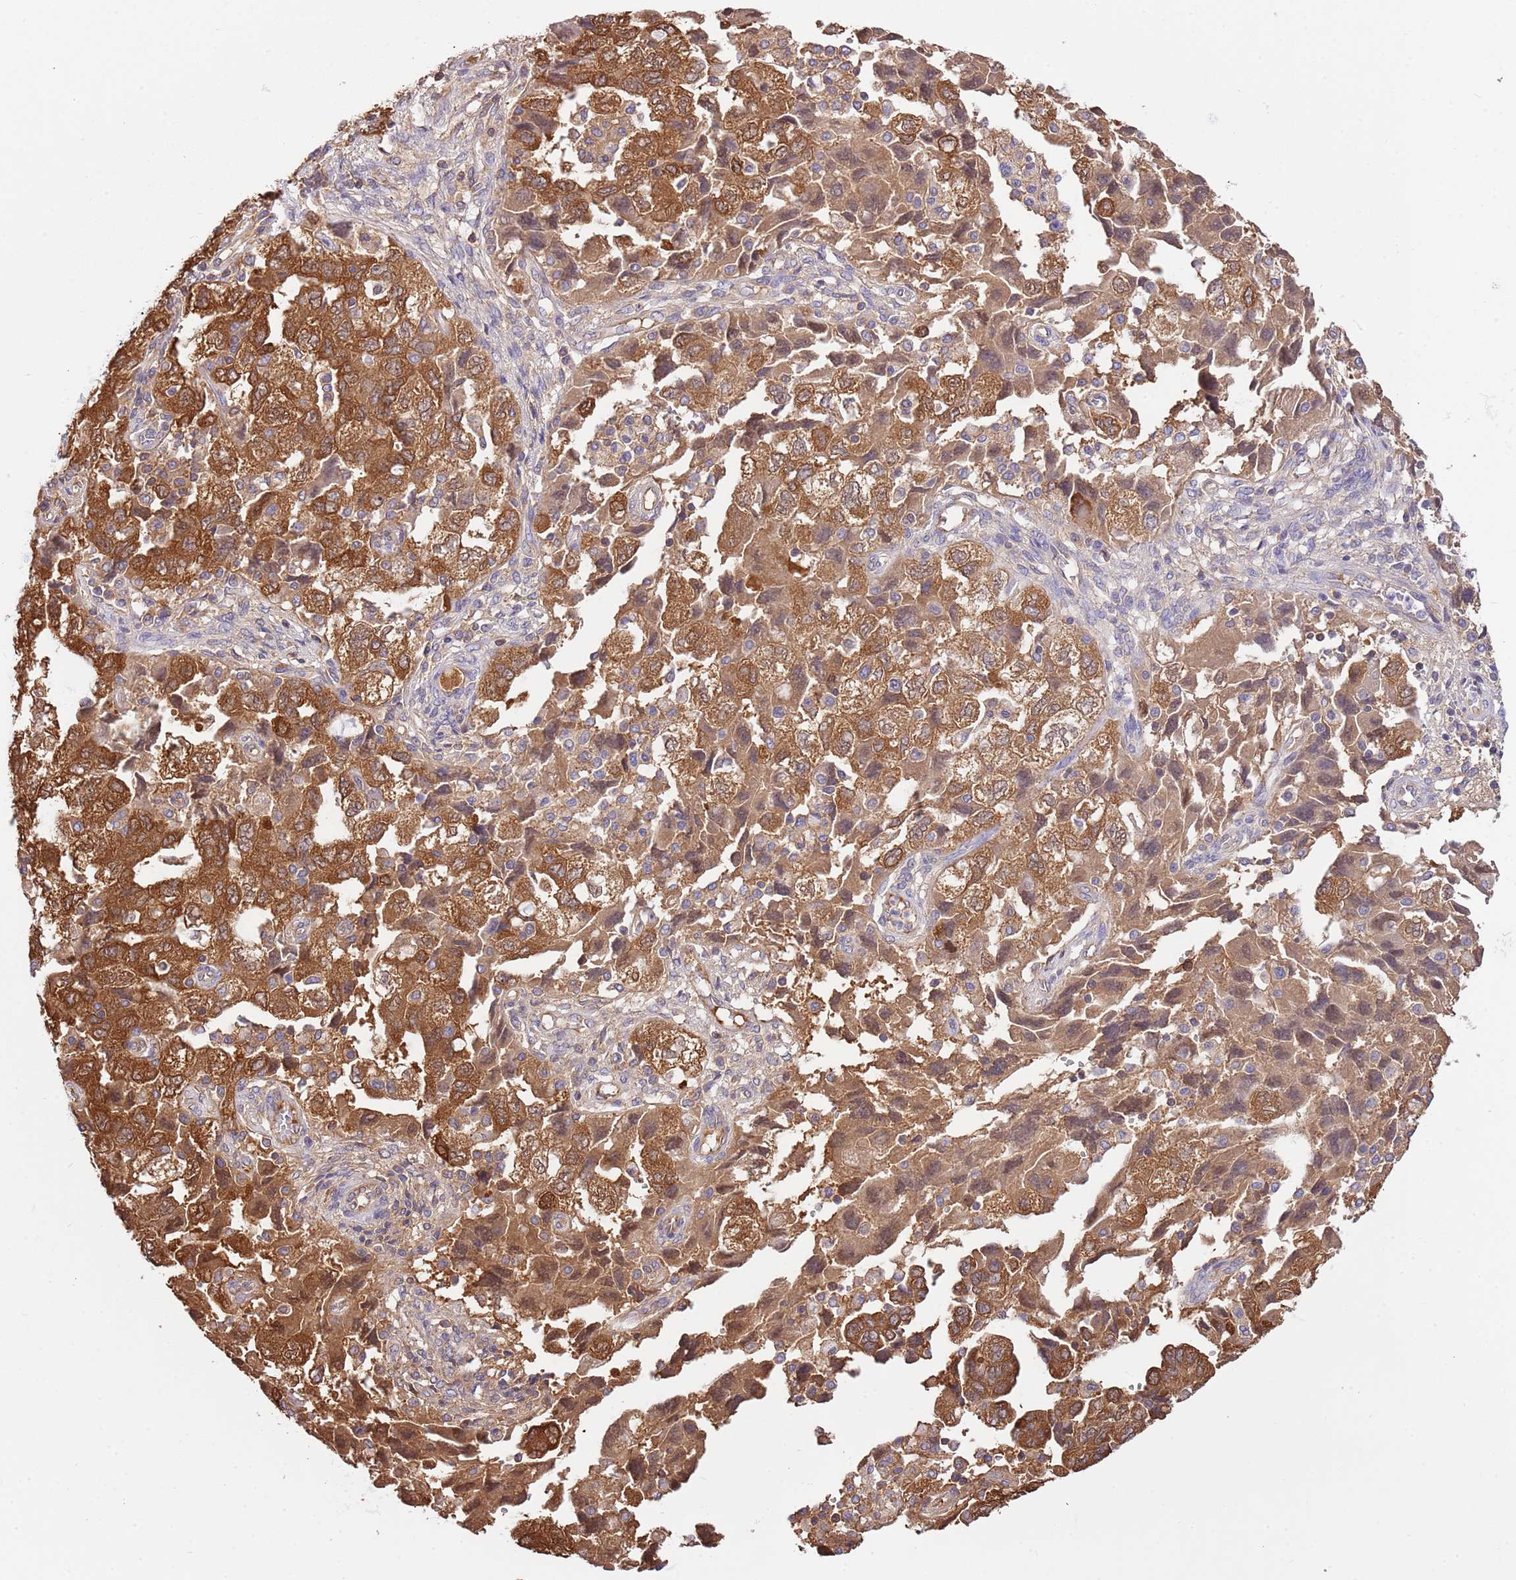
{"staining": {"intensity": "strong", "quantity": ">75%", "location": "cytoplasmic/membranous,nuclear"}, "tissue": "ovarian cancer", "cell_type": "Tumor cells", "image_type": "cancer", "snomed": [{"axis": "morphology", "description": "Carcinoma, NOS"}, {"axis": "morphology", "description": "Cystadenocarcinoma, serous, NOS"}, {"axis": "topography", "description": "Ovary"}], "caption": "A micrograph of serous cystadenocarcinoma (ovarian) stained for a protein demonstrates strong cytoplasmic/membranous and nuclear brown staining in tumor cells.", "gene": "STIP1", "patient": {"sex": "female", "age": 69}}